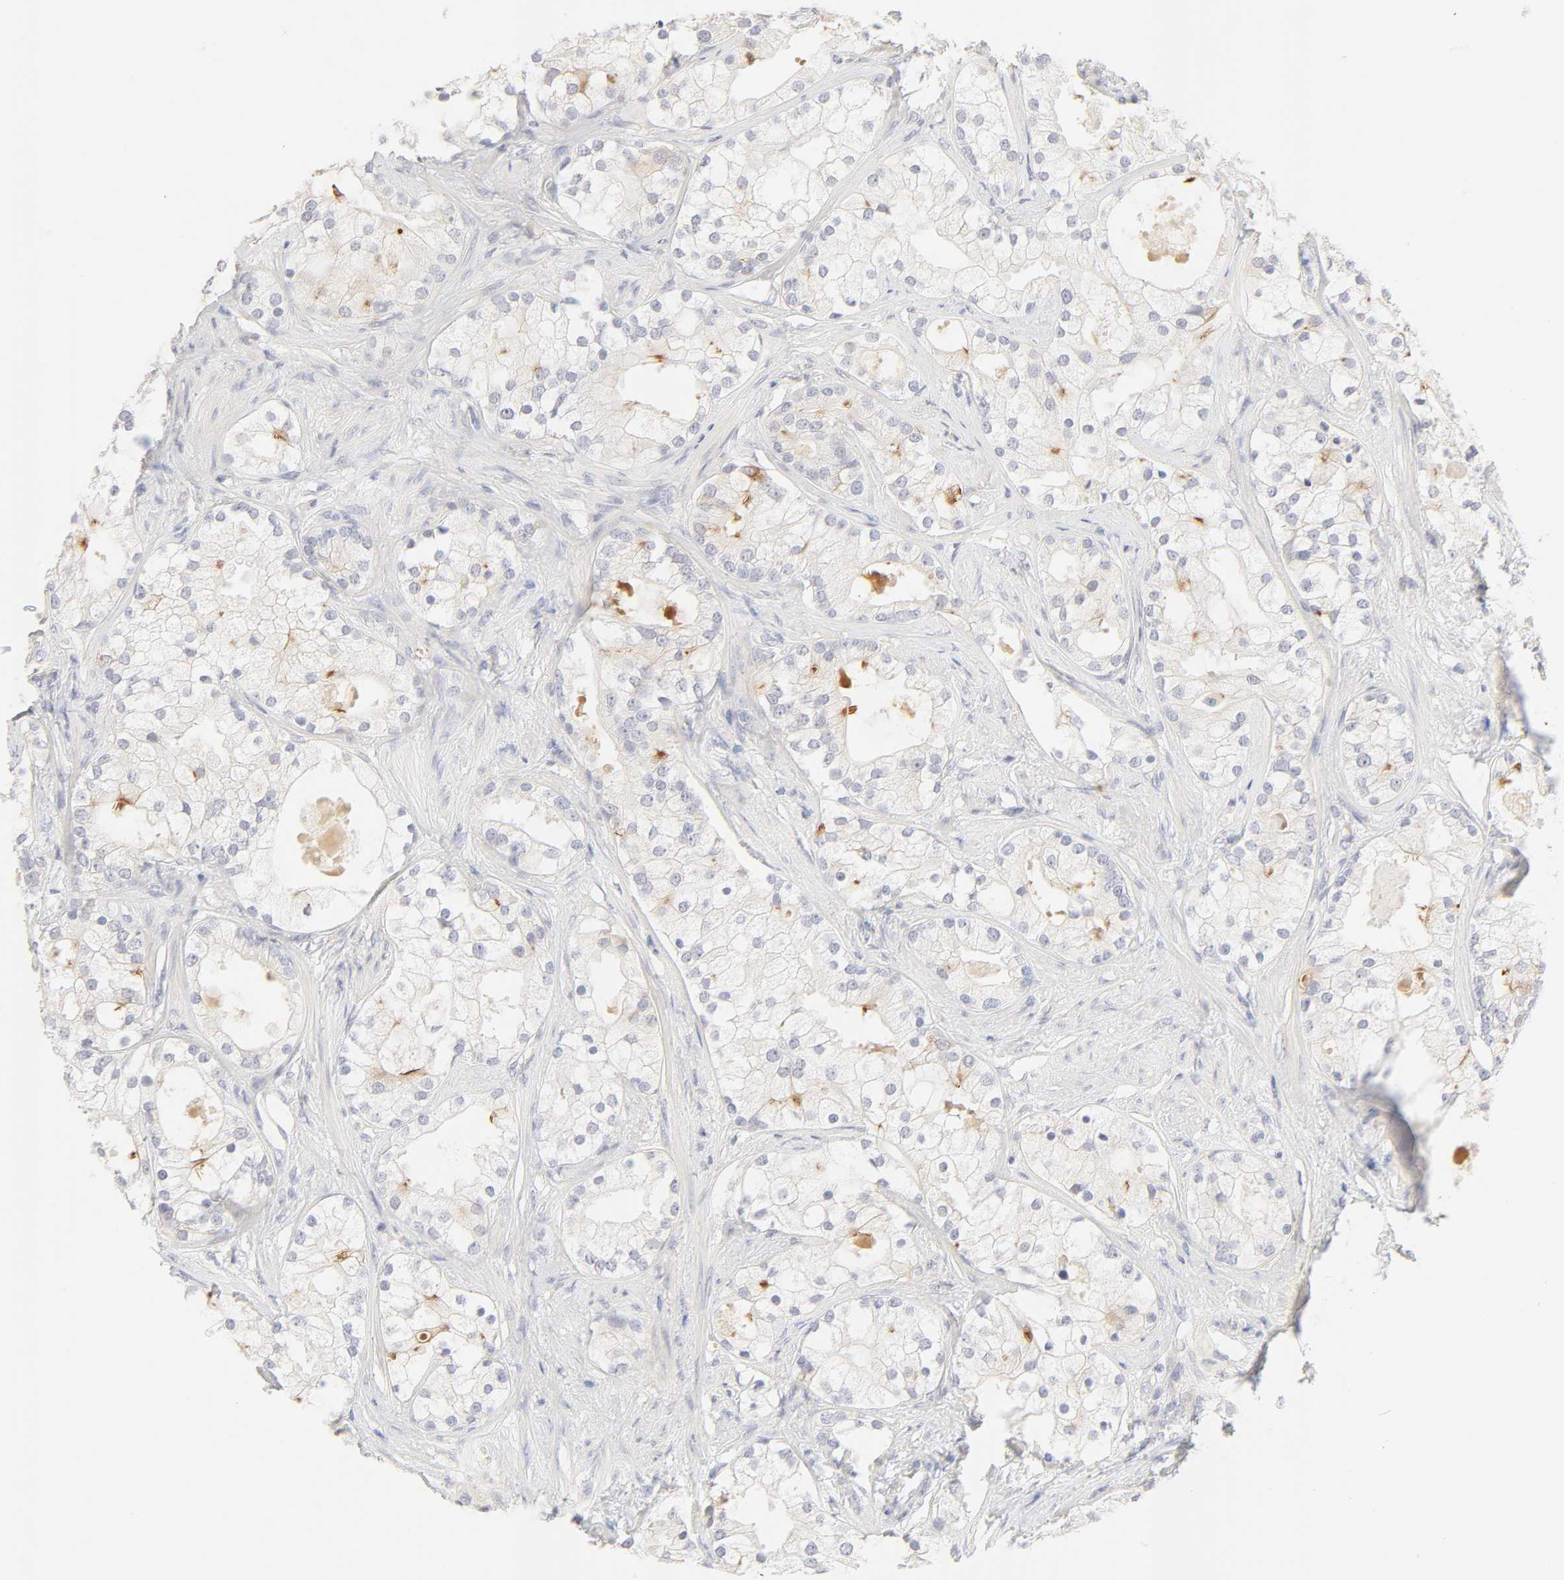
{"staining": {"intensity": "moderate", "quantity": "<25%", "location": "cytoplasmic/membranous"}, "tissue": "prostate cancer", "cell_type": "Tumor cells", "image_type": "cancer", "snomed": [{"axis": "morphology", "description": "Adenocarcinoma, Low grade"}, {"axis": "topography", "description": "Prostate"}], "caption": "Human prostate cancer stained for a protein (brown) exhibits moderate cytoplasmic/membranous positive positivity in approximately <25% of tumor cells.", "gene": "CYP4B1", "patient": {"sex": "male", "age": 58}}